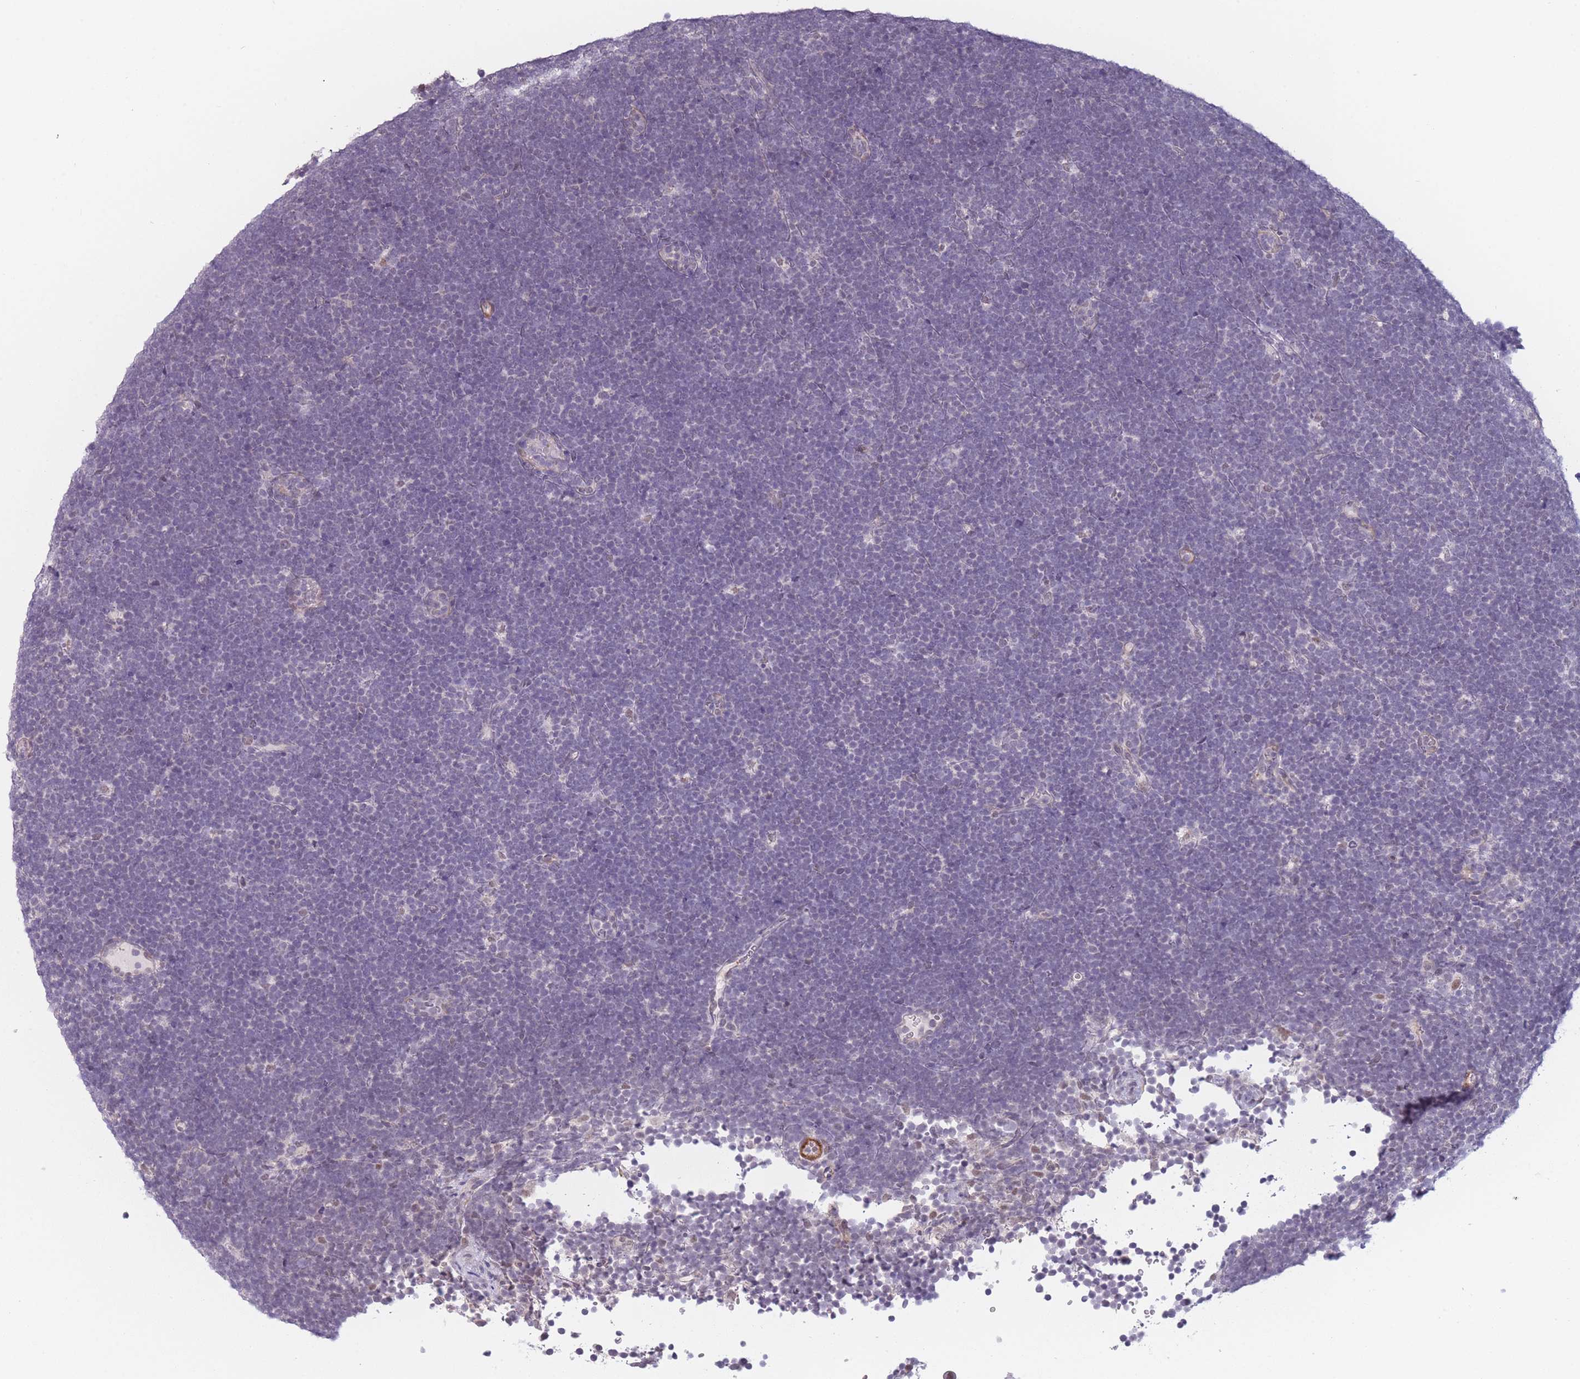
{"staining": {"intensity": "negative", "quantity": "none", "location": "none"}, "tissue": "lymphoma", "cell_type": "Tumor cells", "image_type": "cancer", "snomed": [{"axis": "morphology", "description": "Malignant lymphoma, non-Hodgkin's type, High grade"}, {"axis": "topography", "description": "Lymph node"}], "caption": "Immunohistochemistry histopathology image of lymphoma stained for a protein (brown), which displays no positivity in tumor cells. (Stains: DAB IHC with hematoxylin counter stain, Microscopy: brightfield microscopy at high magnification).", "gene": "SIN3B", "patient": {"sex": "male", "age": 13}}